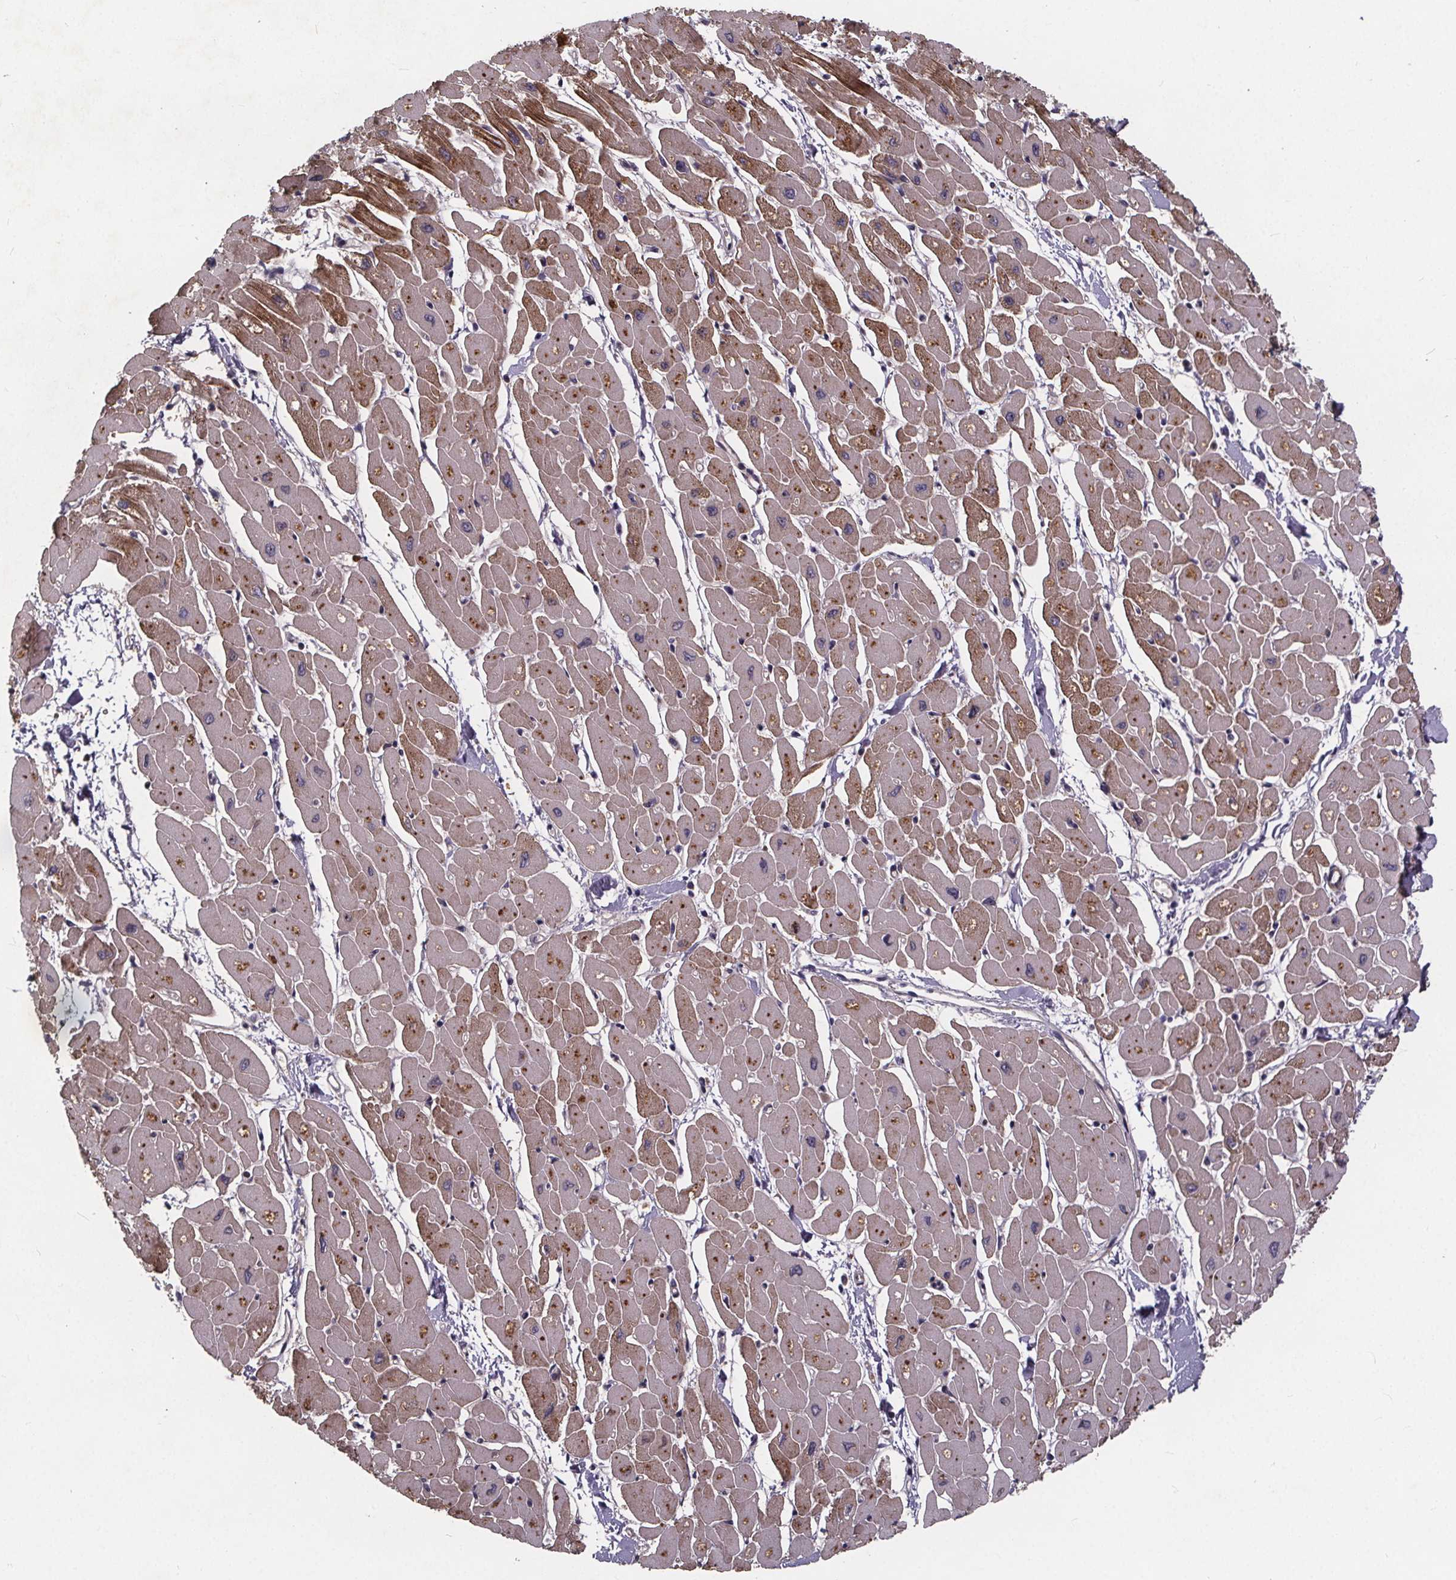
{"staining": {"intensity": "moderate", "quantity": ">75%", "location": "cytoplasmic/membranous"}, "tissue": "heart muscle", "cell_type": "Cardiomyocytes", "image_type": "normal", "snomed": [{"axis": "morphology", "description": "Normal tissue, NOS"}, {"axis": "topography", "description": "Heart"}], "caption": "Human heart muscle stained for a protein (brown) reveals moderate cytoplasmic/membranous positive expression in approximately >75% of cardiomyocytes.", "gene": "YME1L1", "patient": {"sex": "male", "age": 57}}